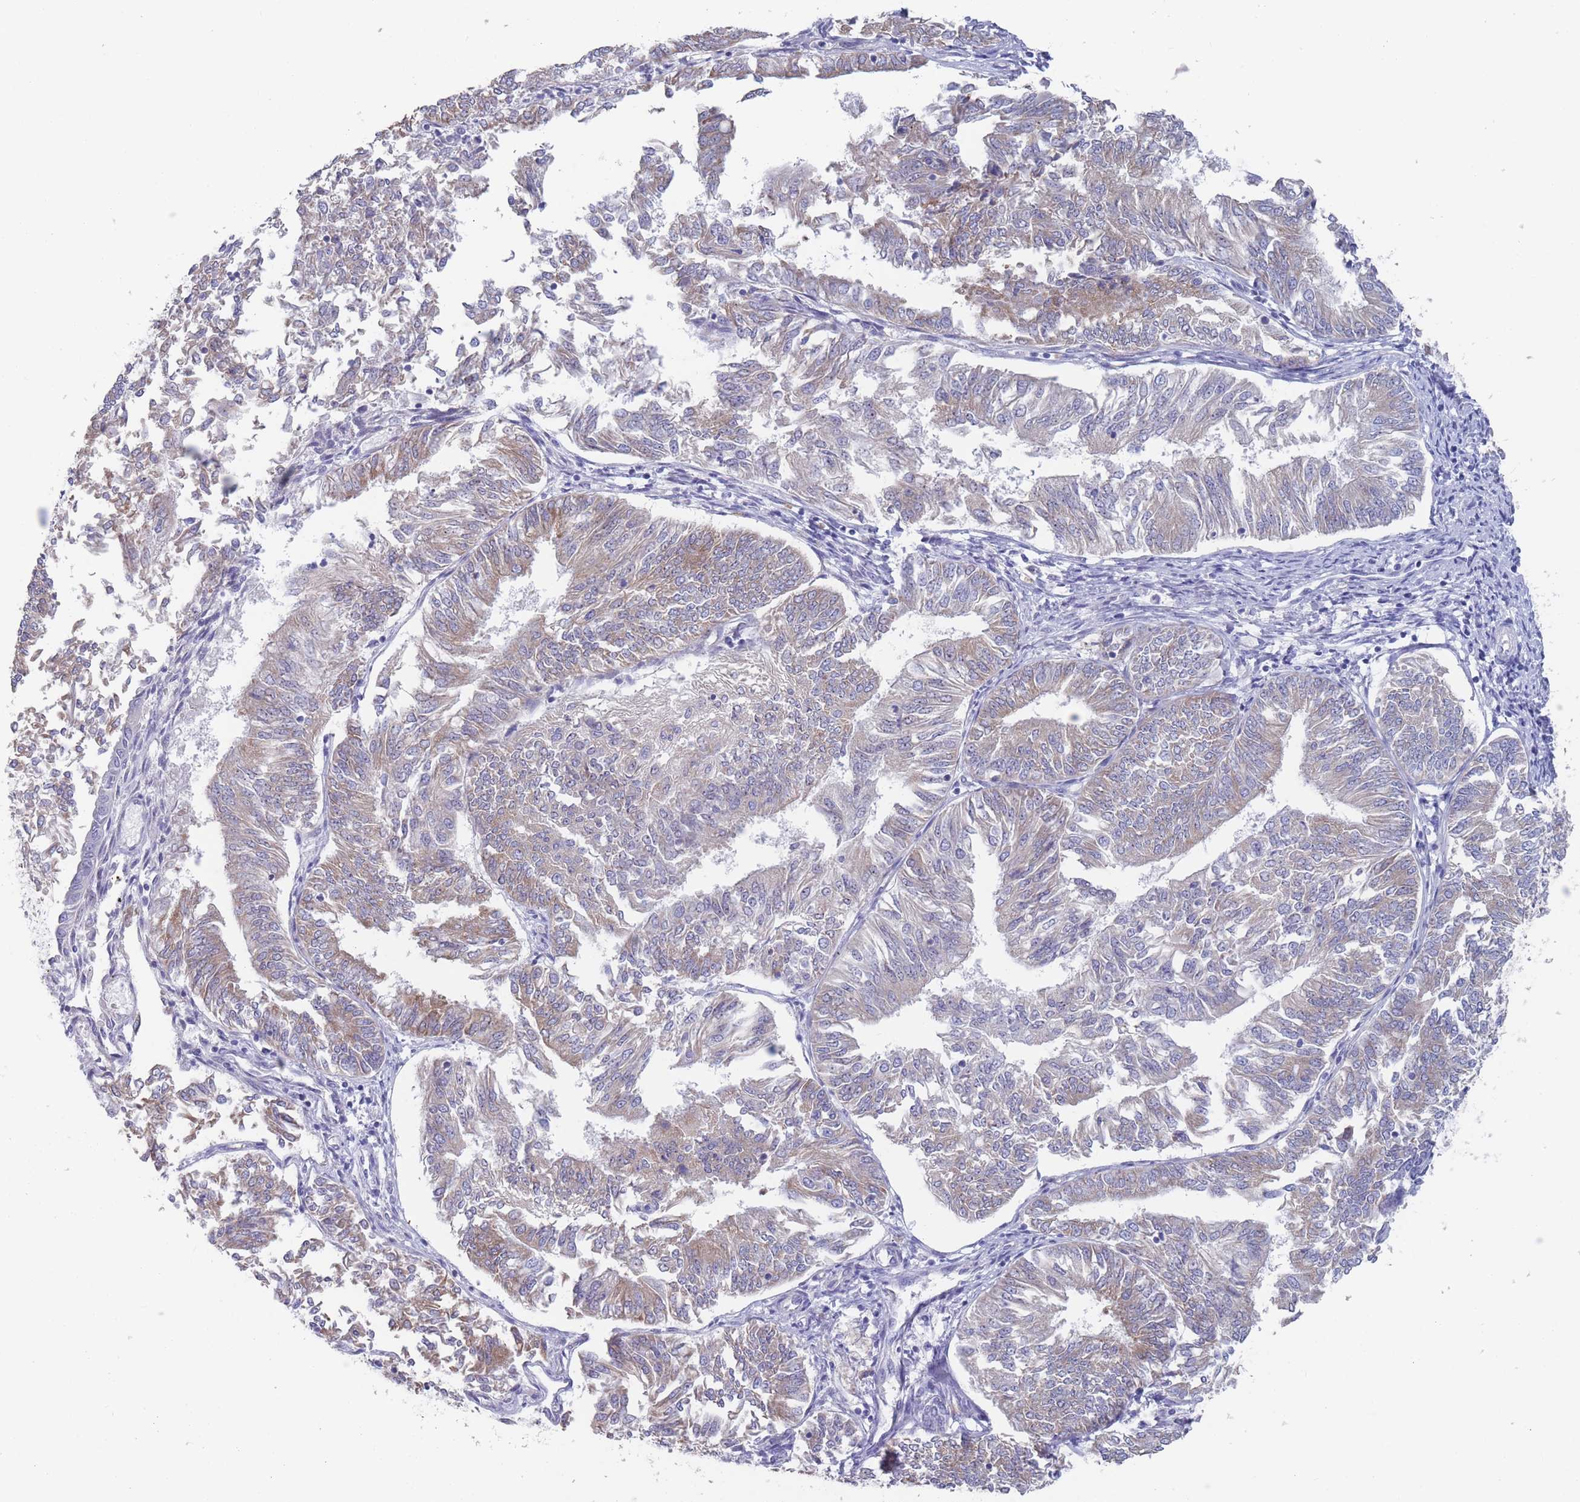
{"staining": {"intensity": "weak", "quantity": "25%-75%", "location": "cytoplasmic/membranous"}, "tissue": "endometrial cancer", "cell_type": "Tumor cells", "image_type": "cancer", "snomed": [{"axis": "morphology", "description": "Adenocarcinoma, NOS"}, {"axis": "topography", "description": "Endometrium"}], "caption": "Brown immunohistochemical staining in human endometrial cancer shows weak cytoplasmic/membranous staining in about 25%-75% of tumor cells. The staining was performed using DAB, with brown indicating positive protein expression. Nuclei are stained blue with hematoxylin.", "gene": "ST8SIA5", "patient": {"sex": "female", "age": 58}}